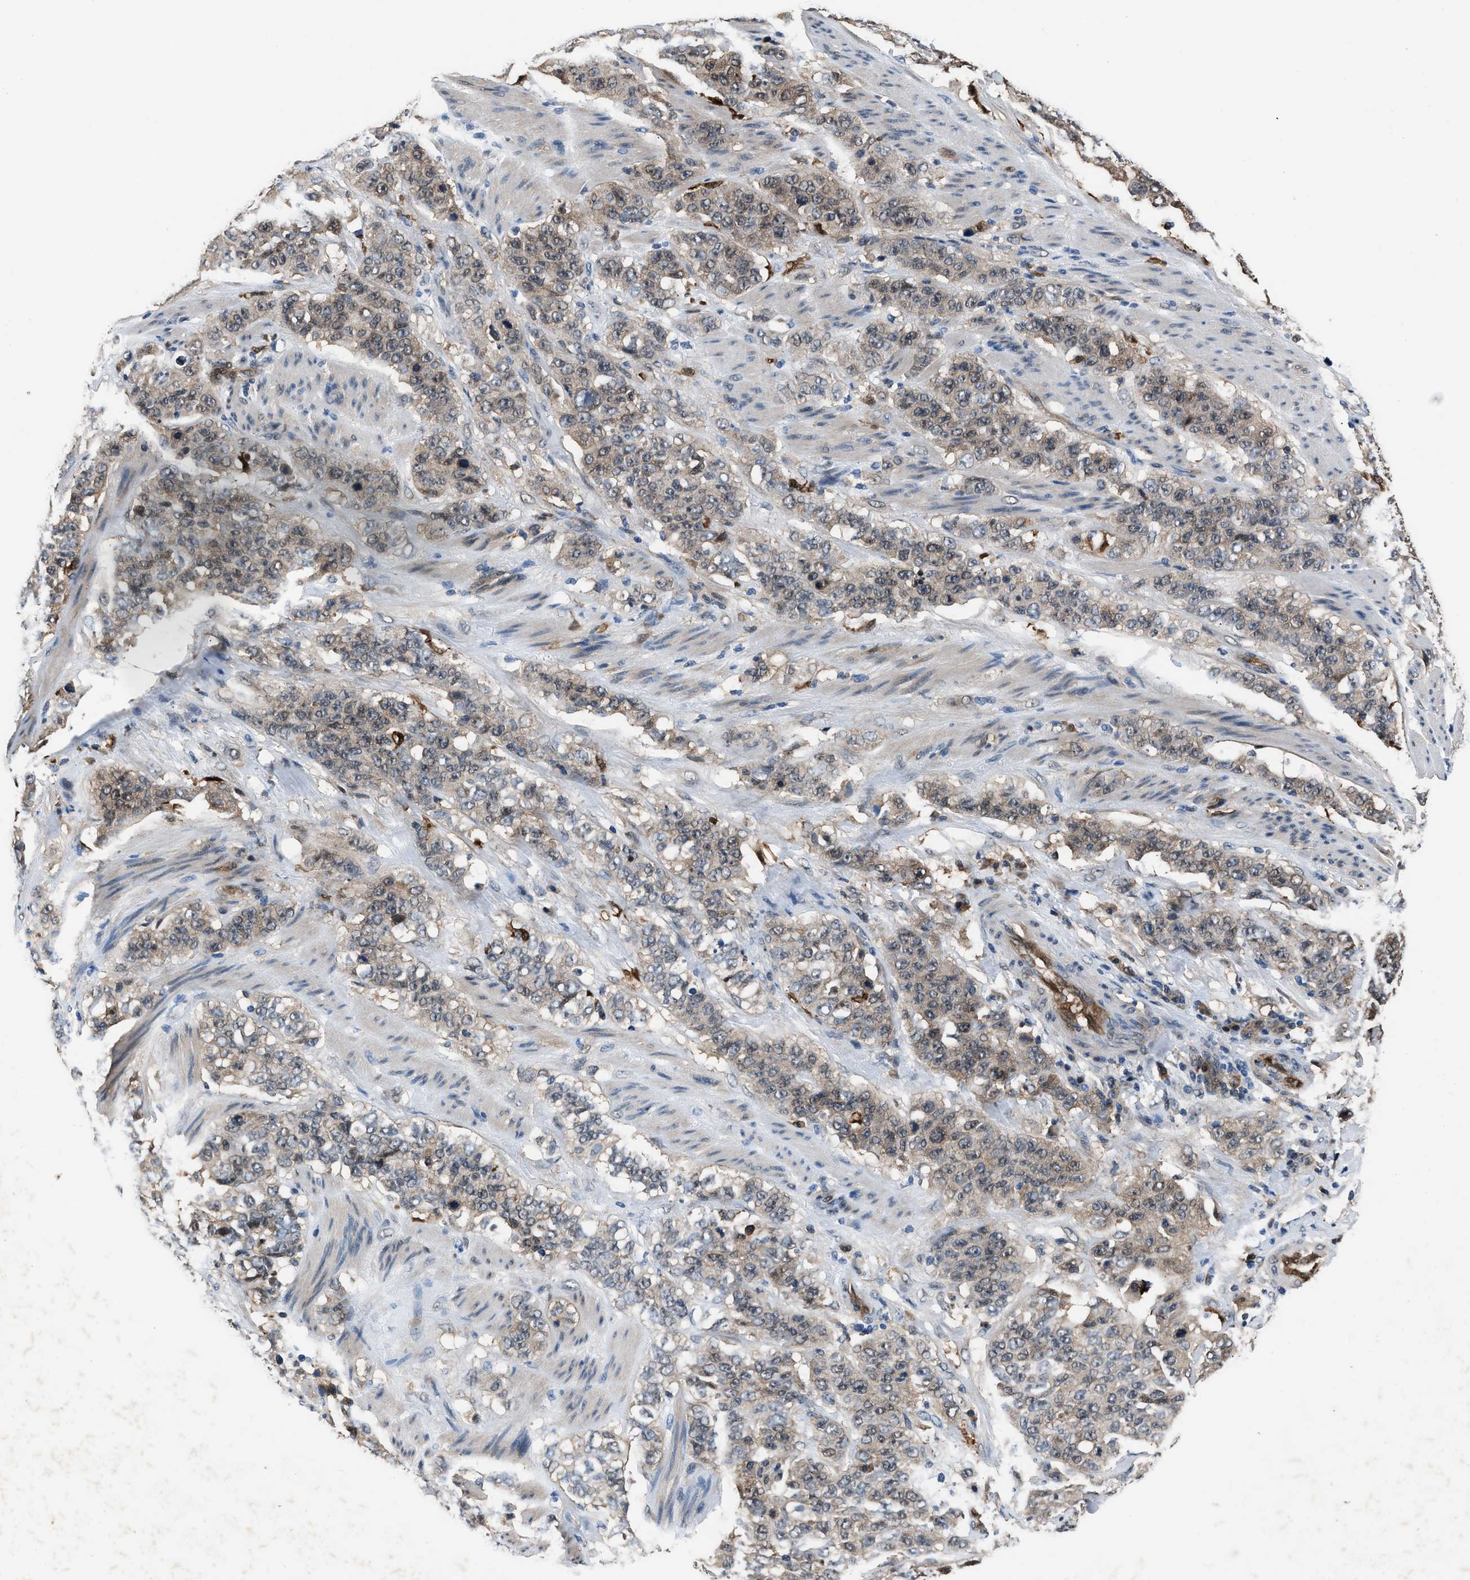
{"staining": {"intensity": "weak", "quantity": "25%-75%", "location": "cytoplasmic/membranous"}, "tissue": "stomach cancer", "cell_type": "Tumor cells", "image_type": "cancer", "snomed": [{"axis": "morphology", "description": "Adenocarcinoma, NOS"}, {"axis": "topography", "description": "Stomach"}], "caption": "Human adenocarcinoma (stomach) stained with a brown dye shows weak cytoplasmic/membranous positive staining in approximately 25%-75% of tumor cells.", "gene": "PPA1", "patient": {"sex": "male", "age": 48}}